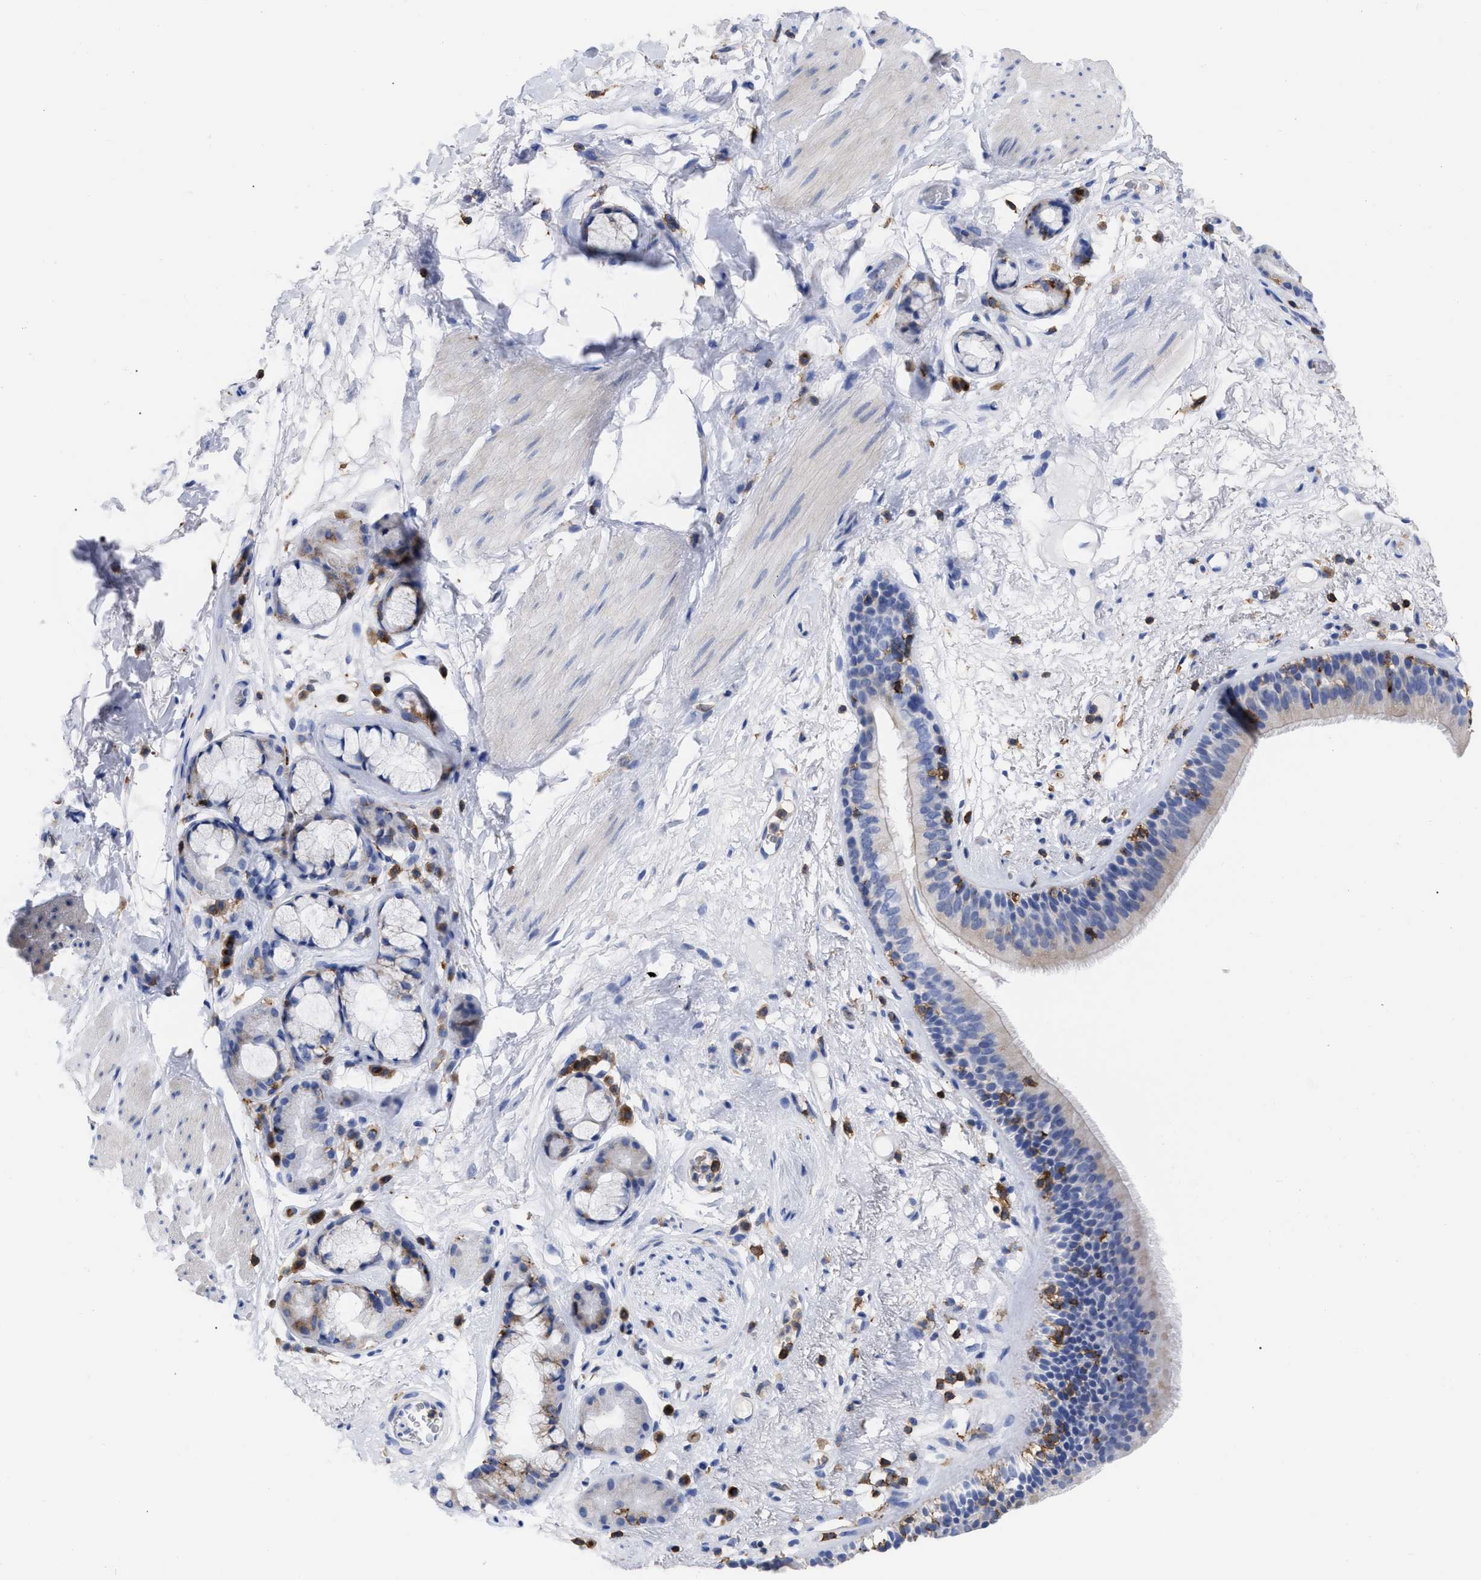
{"staining": {"intensity": "weak", "quantity": "<25%", "location": "cytoplasmic/membranous"}, "tissue": "bronchus", "cell_type": "Respiratory epithelial cells", "image_type": "normal", "snomed": [{"axis": "morphology", "description": "Normal tissue, NOS"}, {"axis": "topography", "description": "Cartilage tissue"}], "caption": "Immunohistochemistry of benign bronchus reveals no expression in respiratory epithelial cells. (DAB (3,3'-diaminobenzidine) immunohistochemistry, high magnification).", "gene": "HCLS1", "patient": {"sex": "female", "age": 63}}